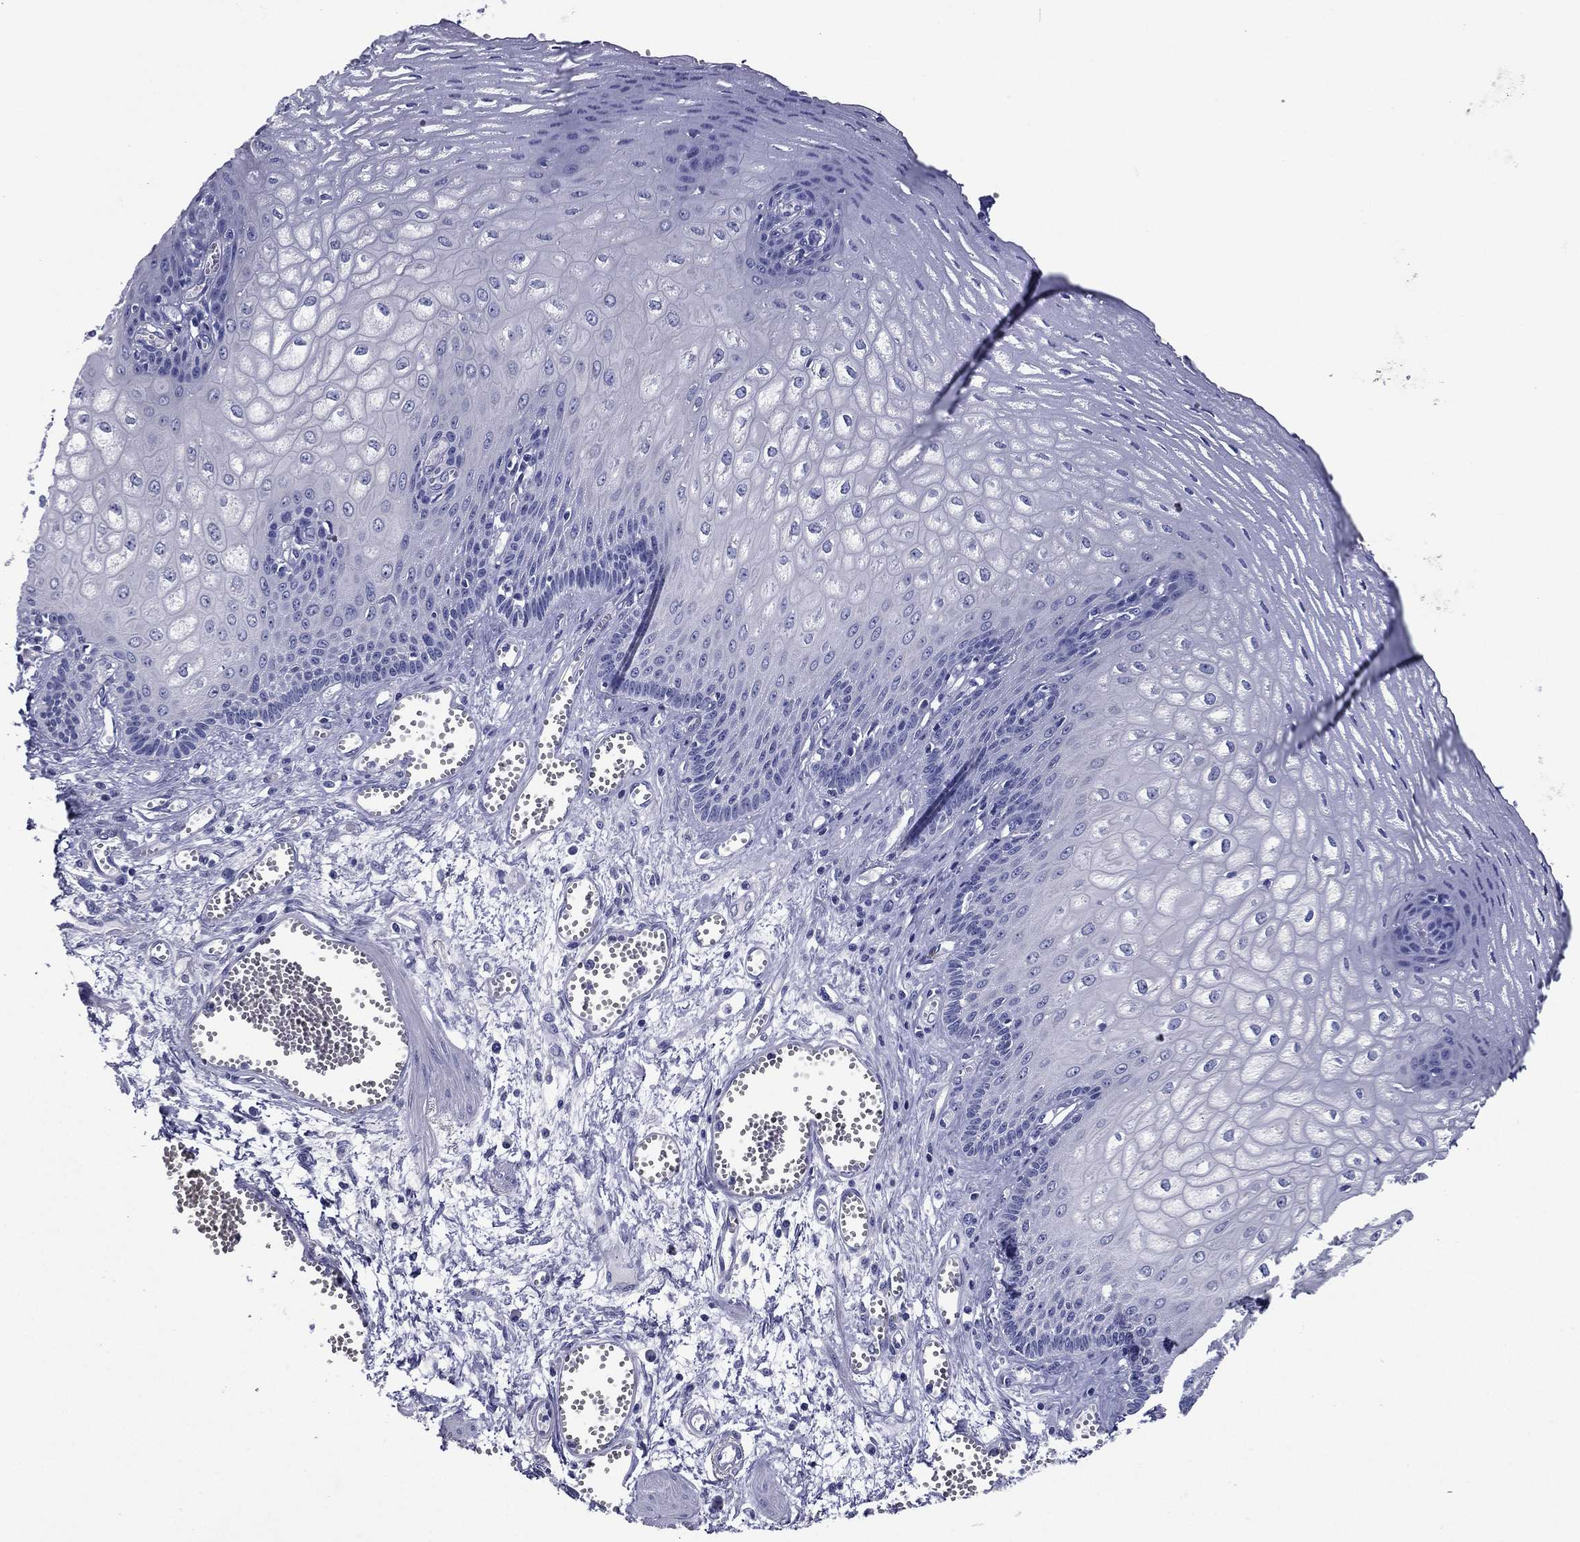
{"staining": {"intensity": "negative", "quantity": "none", "location": "none"}, "tissue": "esophagus", "cell_type": "Squamous epithelial cells", "image_type": "normal", "snomed": [{"axis": "morphology", "description": "Normal tissue, NOS"}, {"axis": "topography", "description": "Esophagus"}], "caption": "Immunohistochemistry (IHC) of normal esophagus displays no staining in squamous epithelial cells.", "gene": "ACE2", "patient": {"sex": "male", "age": 58}}